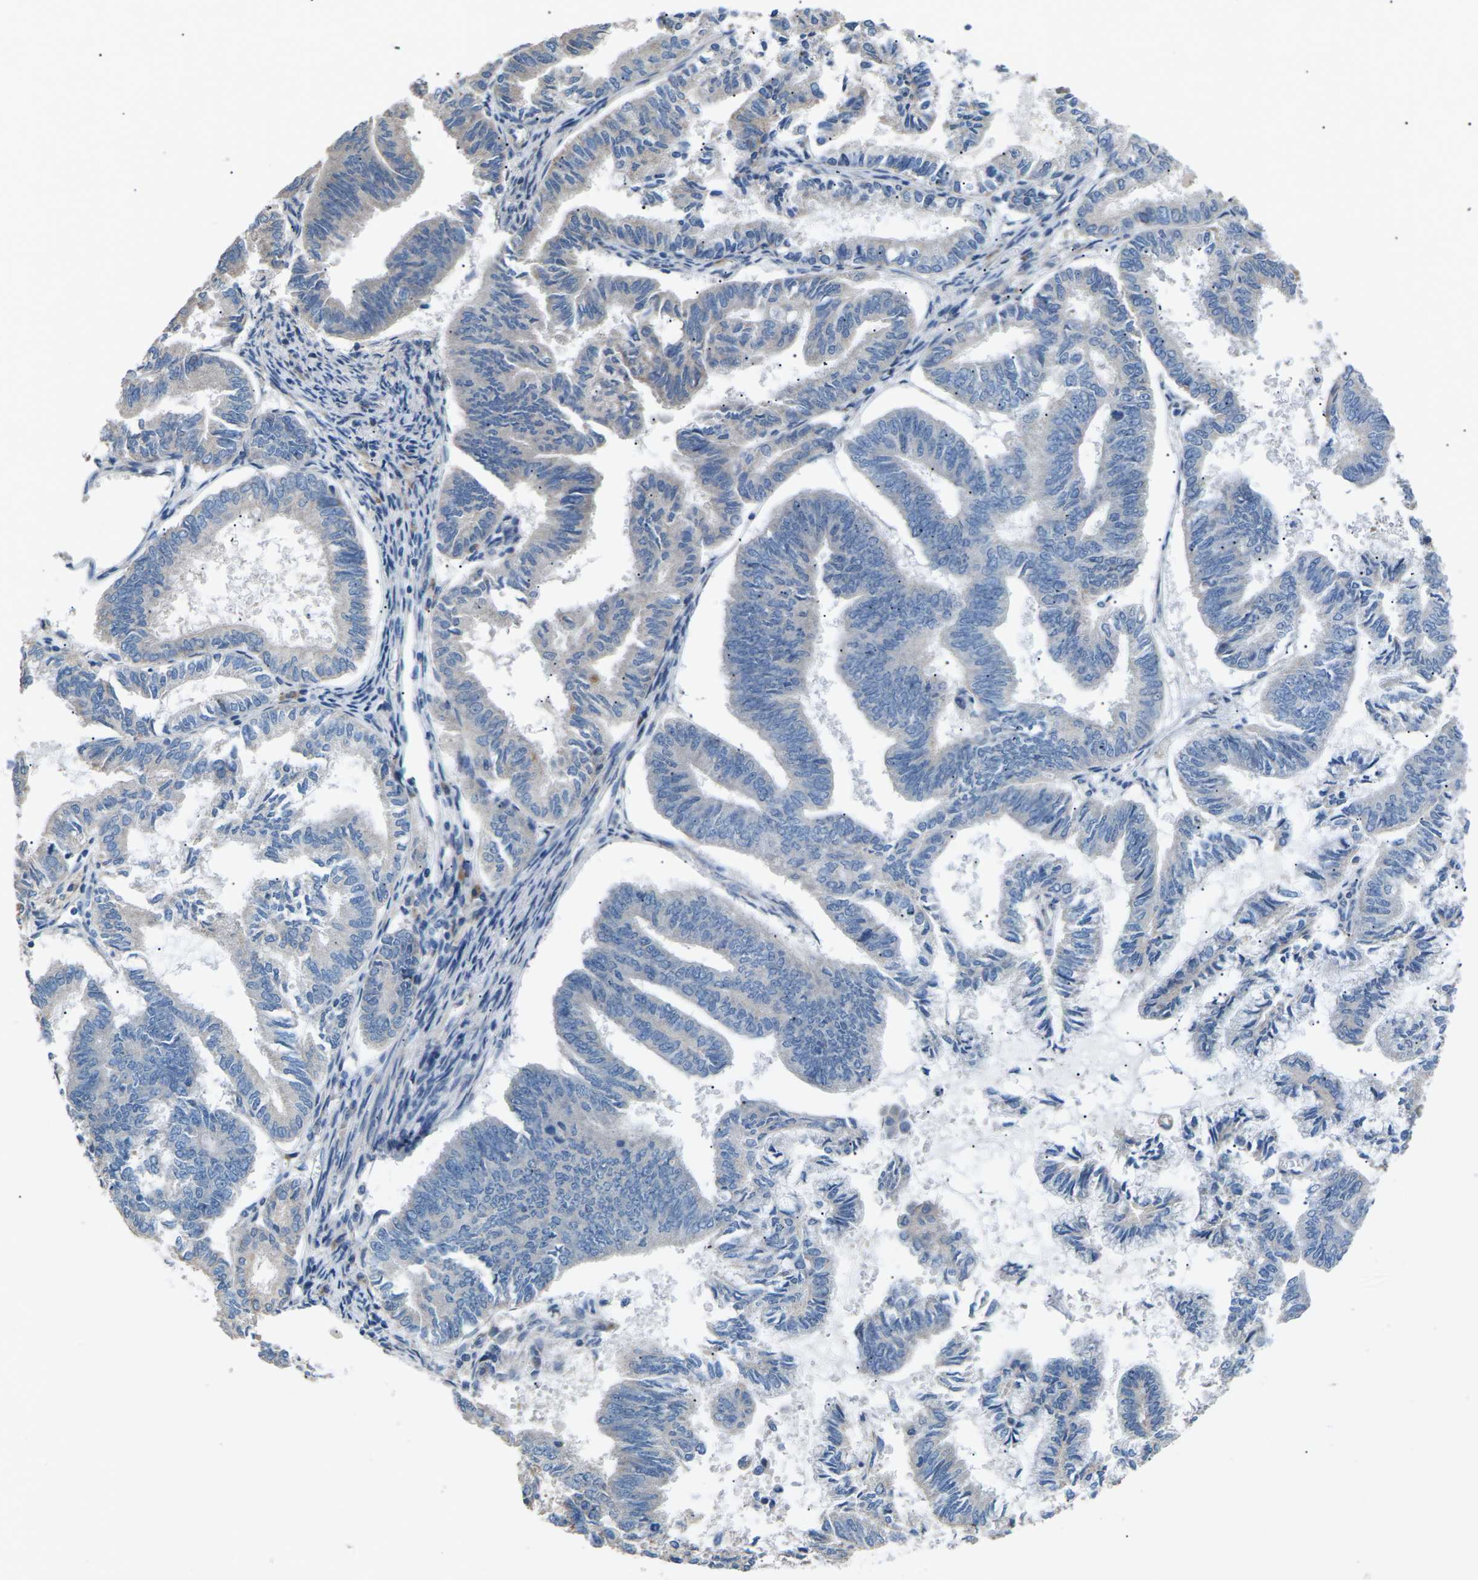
{"staining": {"intensity": "negative", "quantity": "none", "location": "none"}, "tissue": "endometrial cancer", "cell_type": "Tumor cells", "image_type": "cancer", "snomed": [{"axis": "morphology", "description": "Adenocarcinoma, NOS"}, {"axis": "topography", "description": "Endometrium"}], "caption": "A high-resolution photomicrograph shows IHC staining of adenocarcinoma (endometrial), which displays no significant staining in tumor cells.", "gene": "KLHDC8B", "patient": {"sex": "female", "age": 86}}